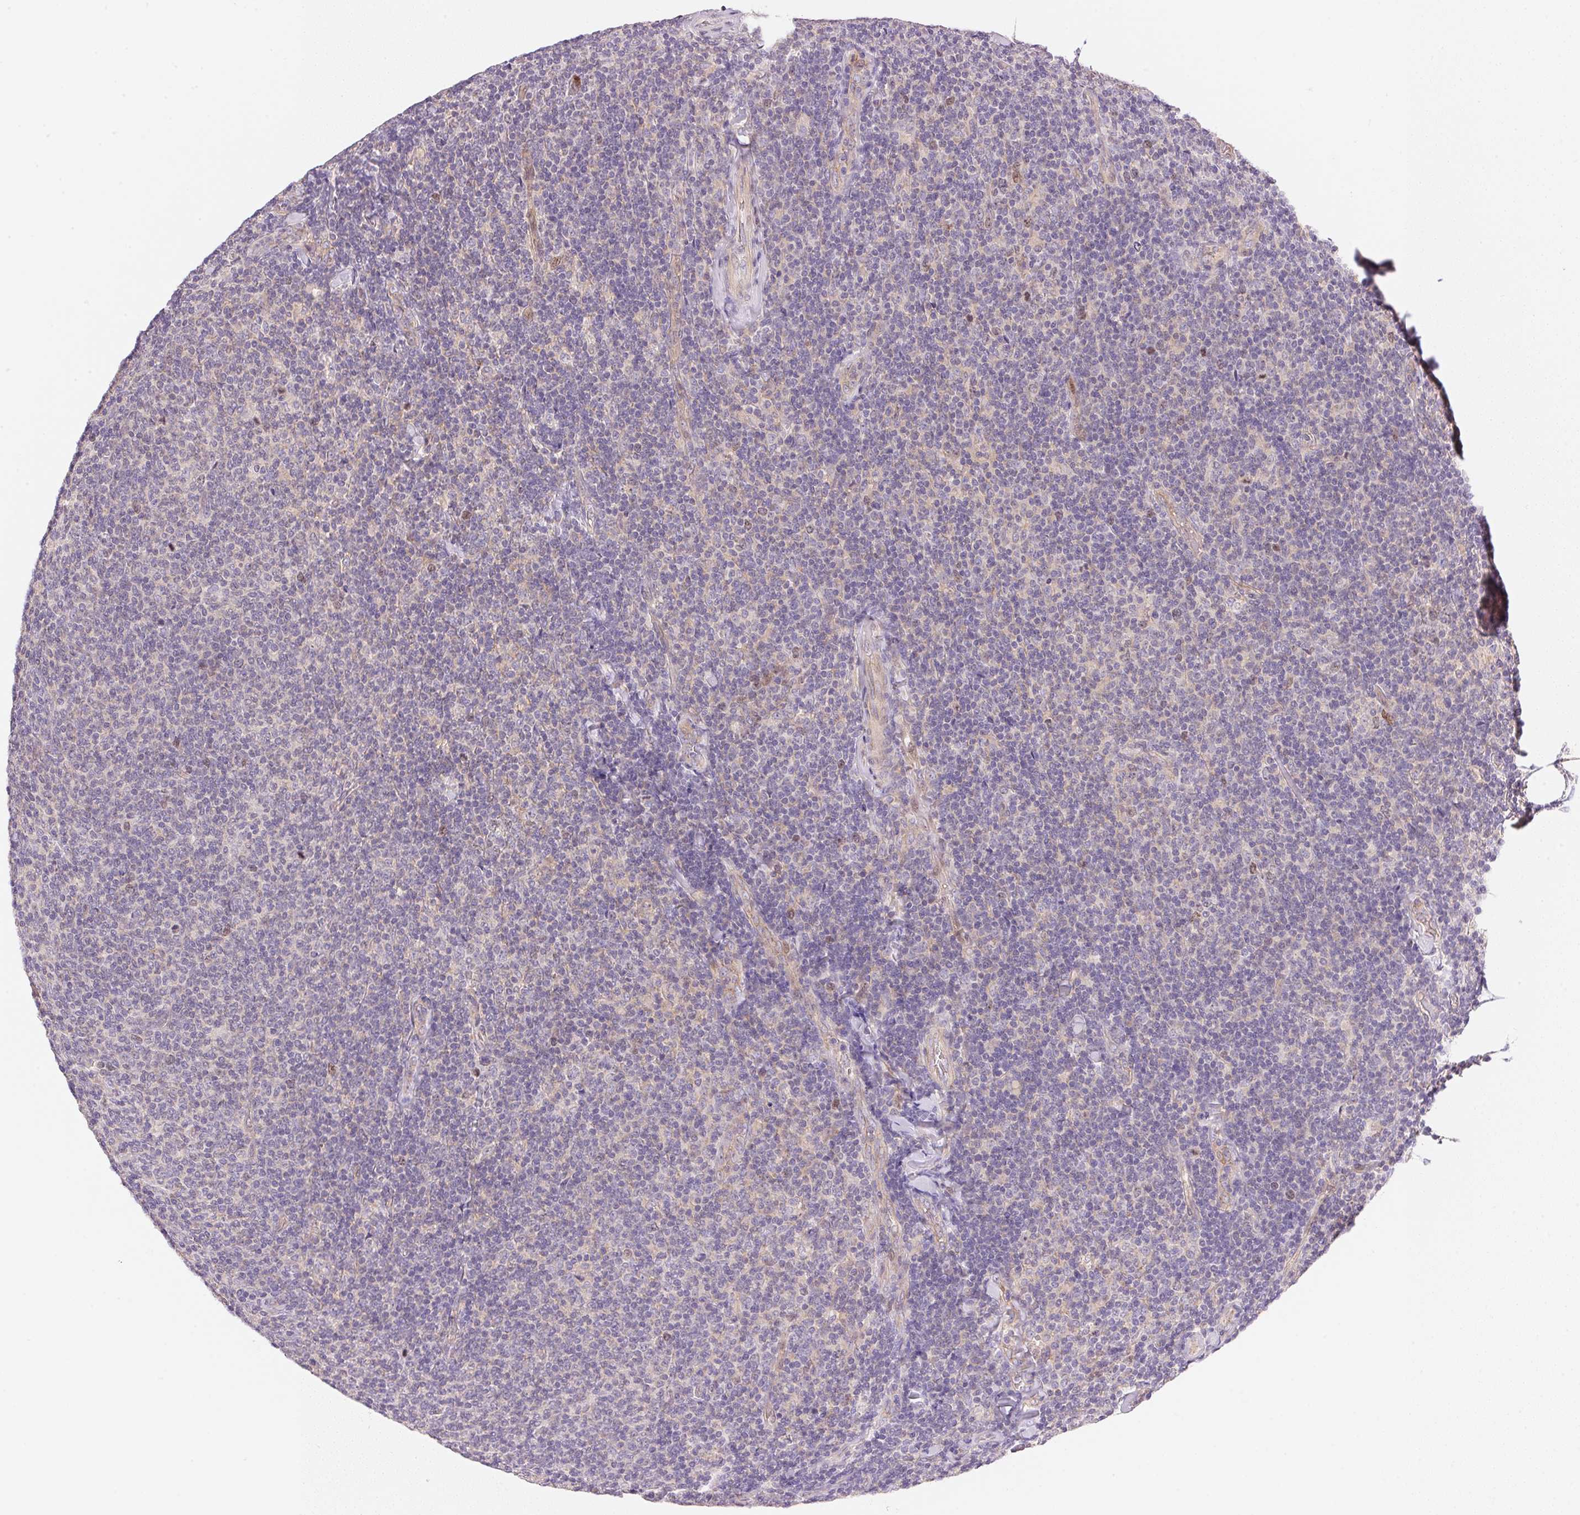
{"staining": {"intensity": "negative", "quantity": "none", "location": "none"}, "tissue": "lymphoma", "cell_type": "Tumor cells", "image_type": "cancer", "snomed": [{"axis": "morphology", "description": "Malignant lymphoma, non-Hodgkin's type, Low grade"}, {"axis": "topography", "description": "Lymph node"}], "caption": "A photomicrograph of human malignant lymphoma, non-Hodgkin's type (low-grade) is negative for staining in tumor cells.", "gene": "SMTN", "patient": {"sex": "male", "age": 52}}